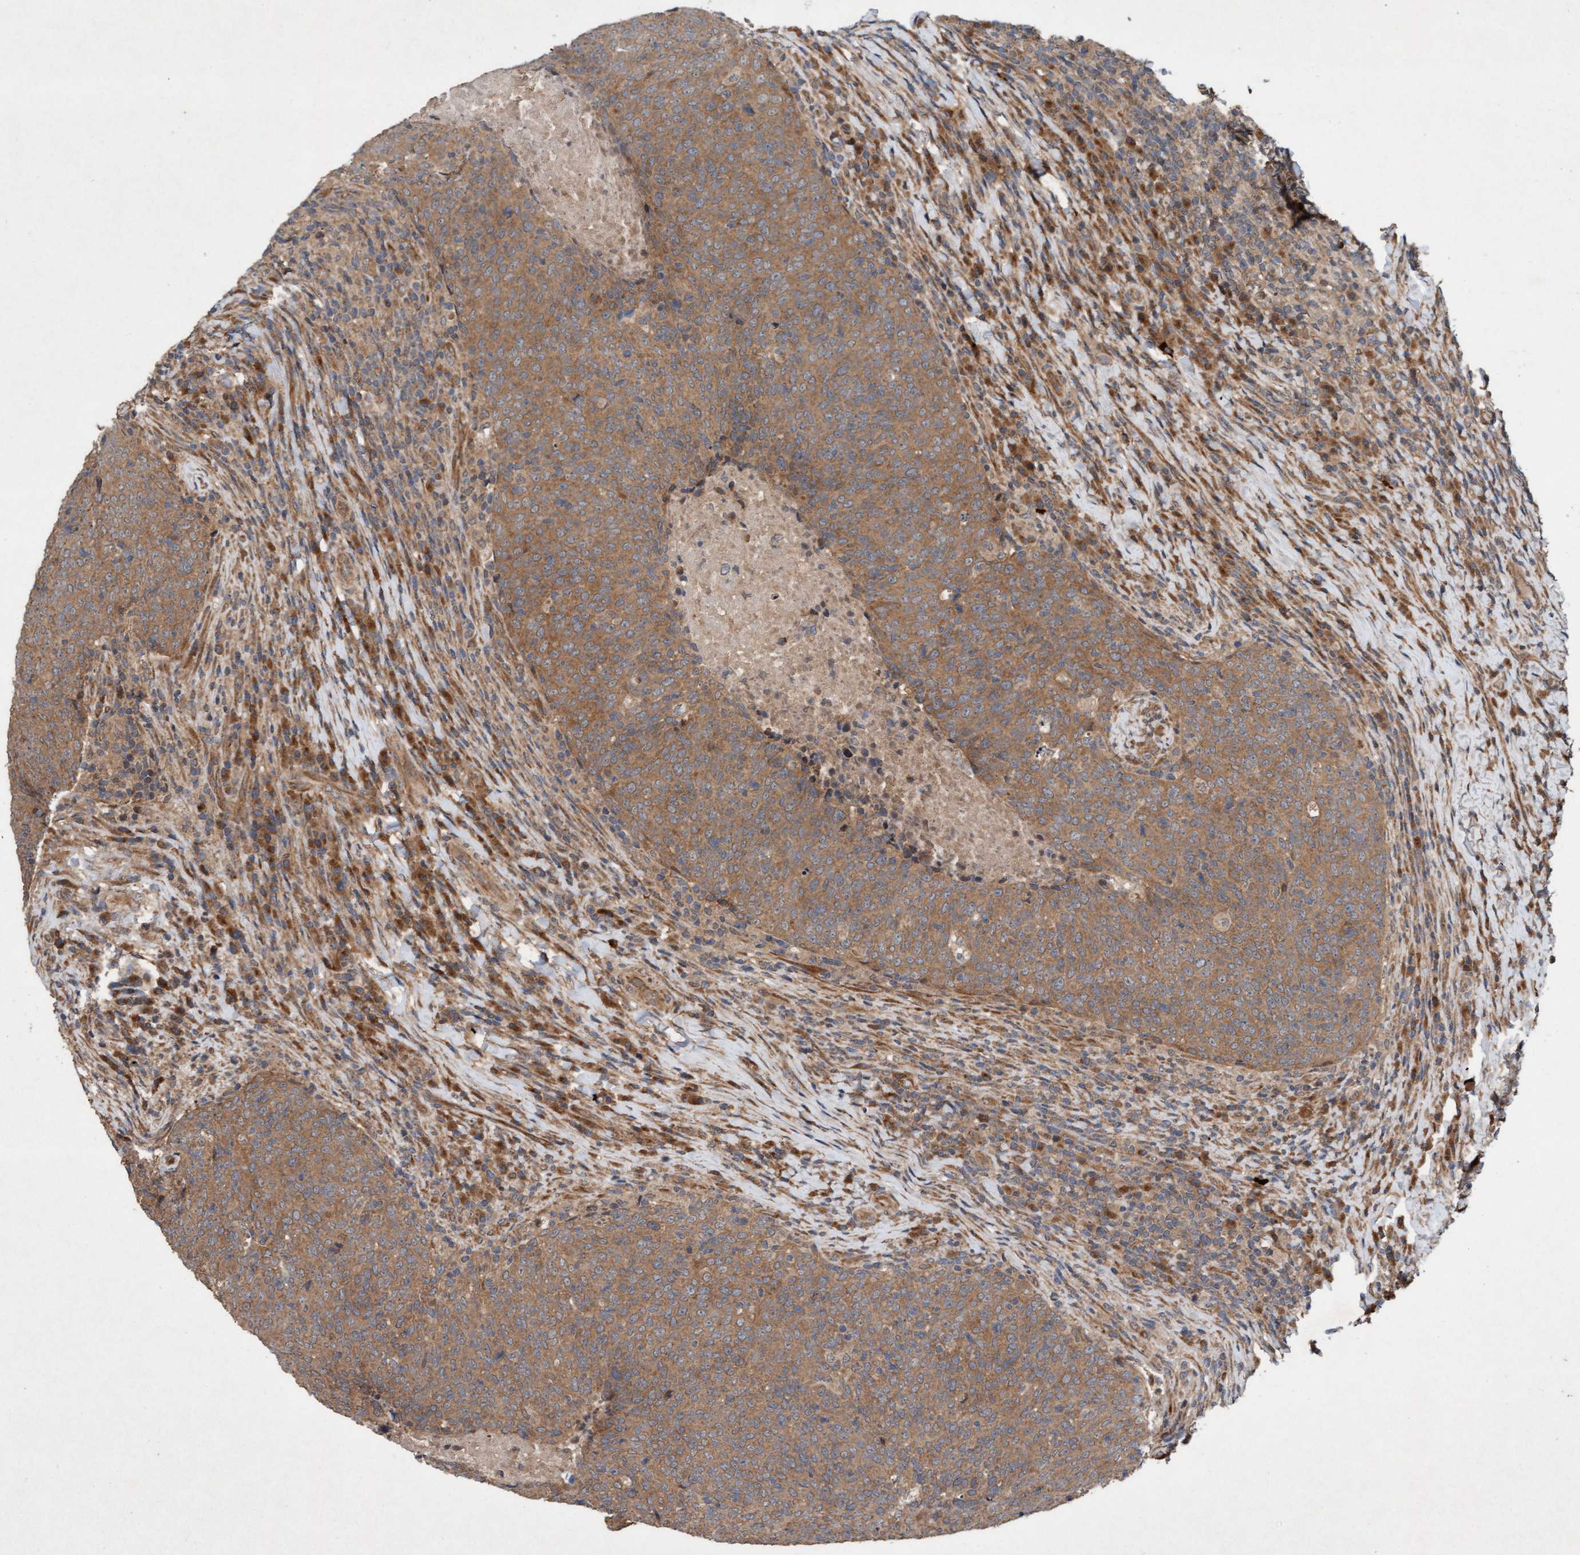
{"staining": {"intensity": "moderate", "quantity": ">75%", "location": "cytoplasmic/membranous,nuclear"}, "tissue": "head and neck cancer", "cell_type": "Tumor cells", "image_type": "cancer", "snomed": [{"axis": "morphology", "description": "Squamous cell carcinoma, NOS"}, {"axis": "morphology", "description": "Squamous cell carcinoma, metastatic, NOS"}, {"axis": "topography", "description": "Lymph node"}, {"axis": "topography", "description": "Head-Neck"}], "caption": "Tumor cells exhibit moderate cytoplasmic/membranous and nuclear positivity in about >75% of cells in head and neck cancer (squamous cell carcinoma).", "gene": "MLXIP", "patient": {"sex": "male", "age": 62}}